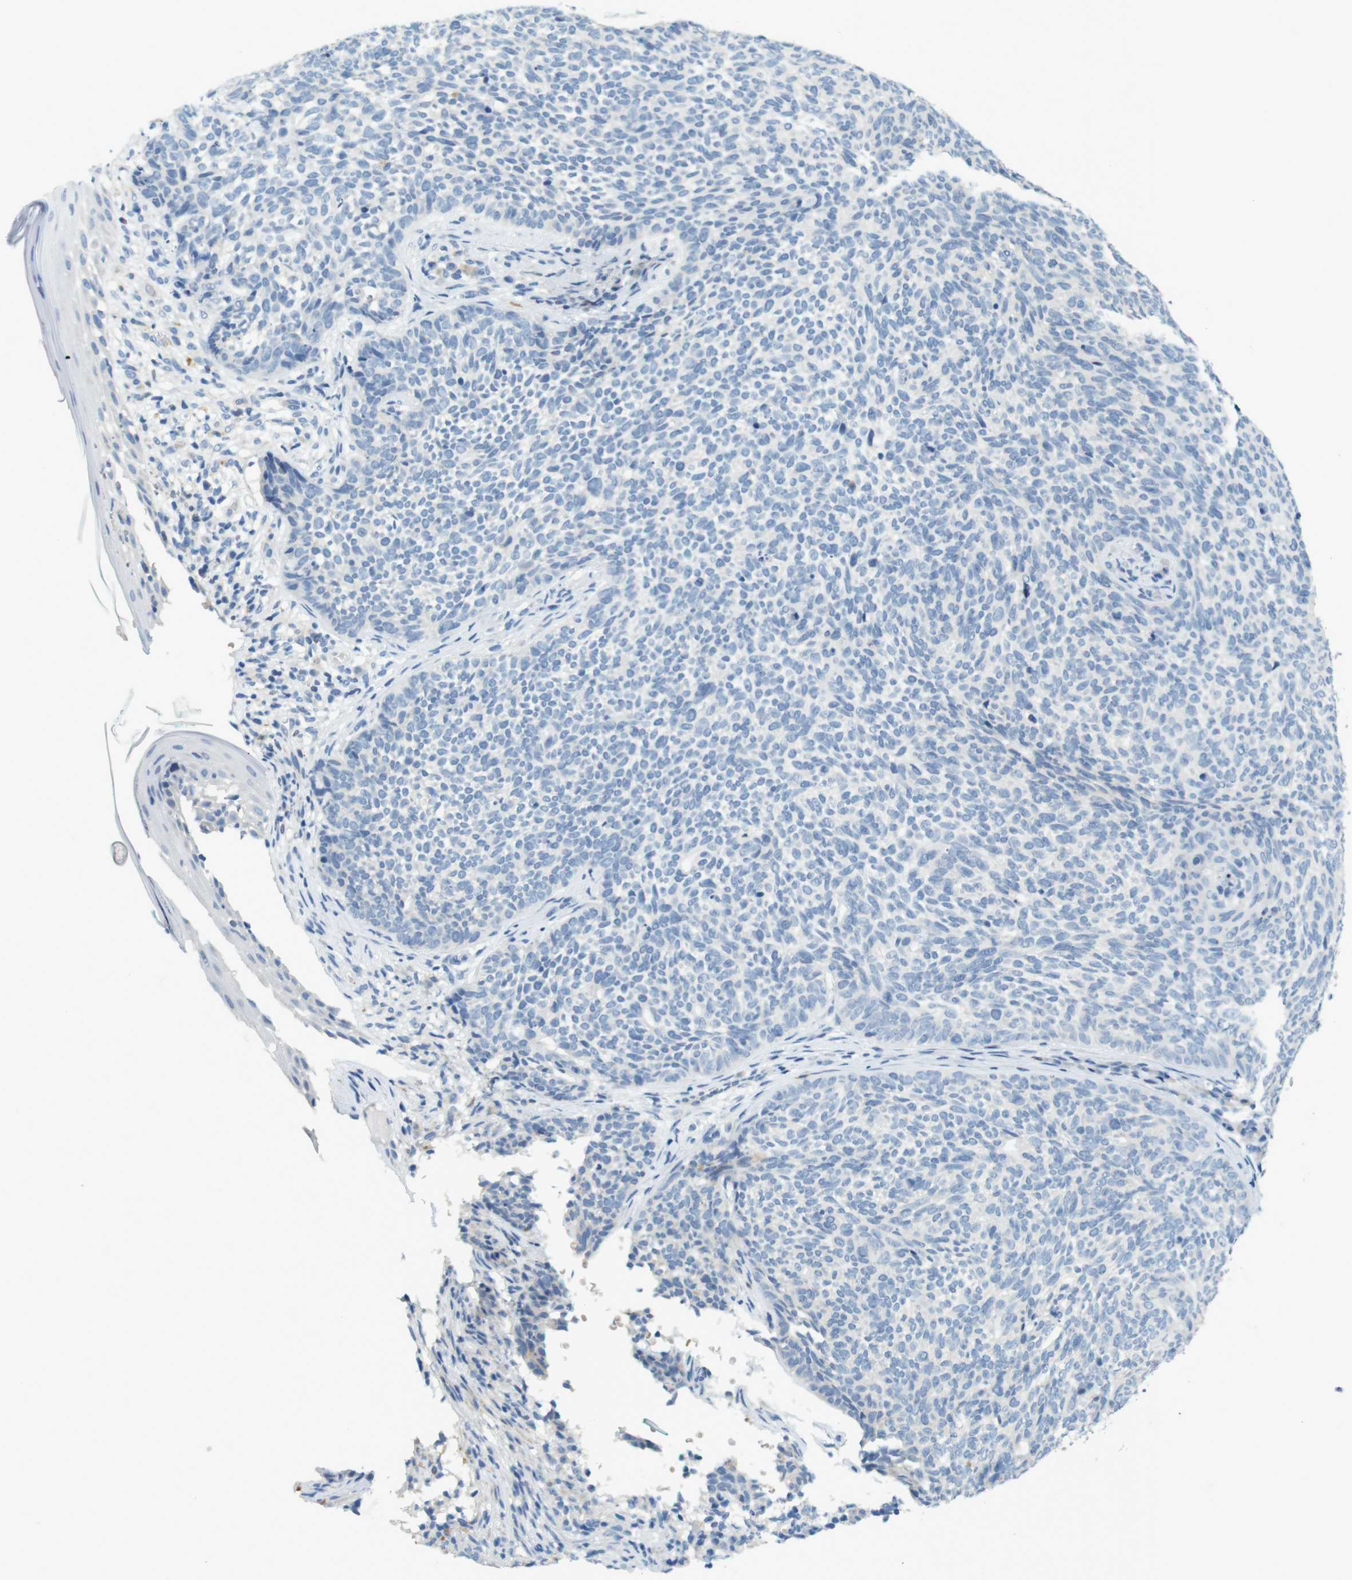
{"staining": {"intensity": "negative", "quantity": "none", "location": "none"}, "tissue": "skin cancer", "cell_type": "Tumor cells", "image_type": "cancer", "snomed": [{"axis": "morphology", "description": "Basal cell carcinoma"}, {"axis": "topography", "description": "Skin"}], "caption": "A histopathology image of skin cancer stained for a protein shows no brown staining in tumor cells. (DAB immunohistochemistry (IHC) with hematoxylin counter stain).", "gene": "LRRK2", "patient": {"sex": "female", "age": 84}}